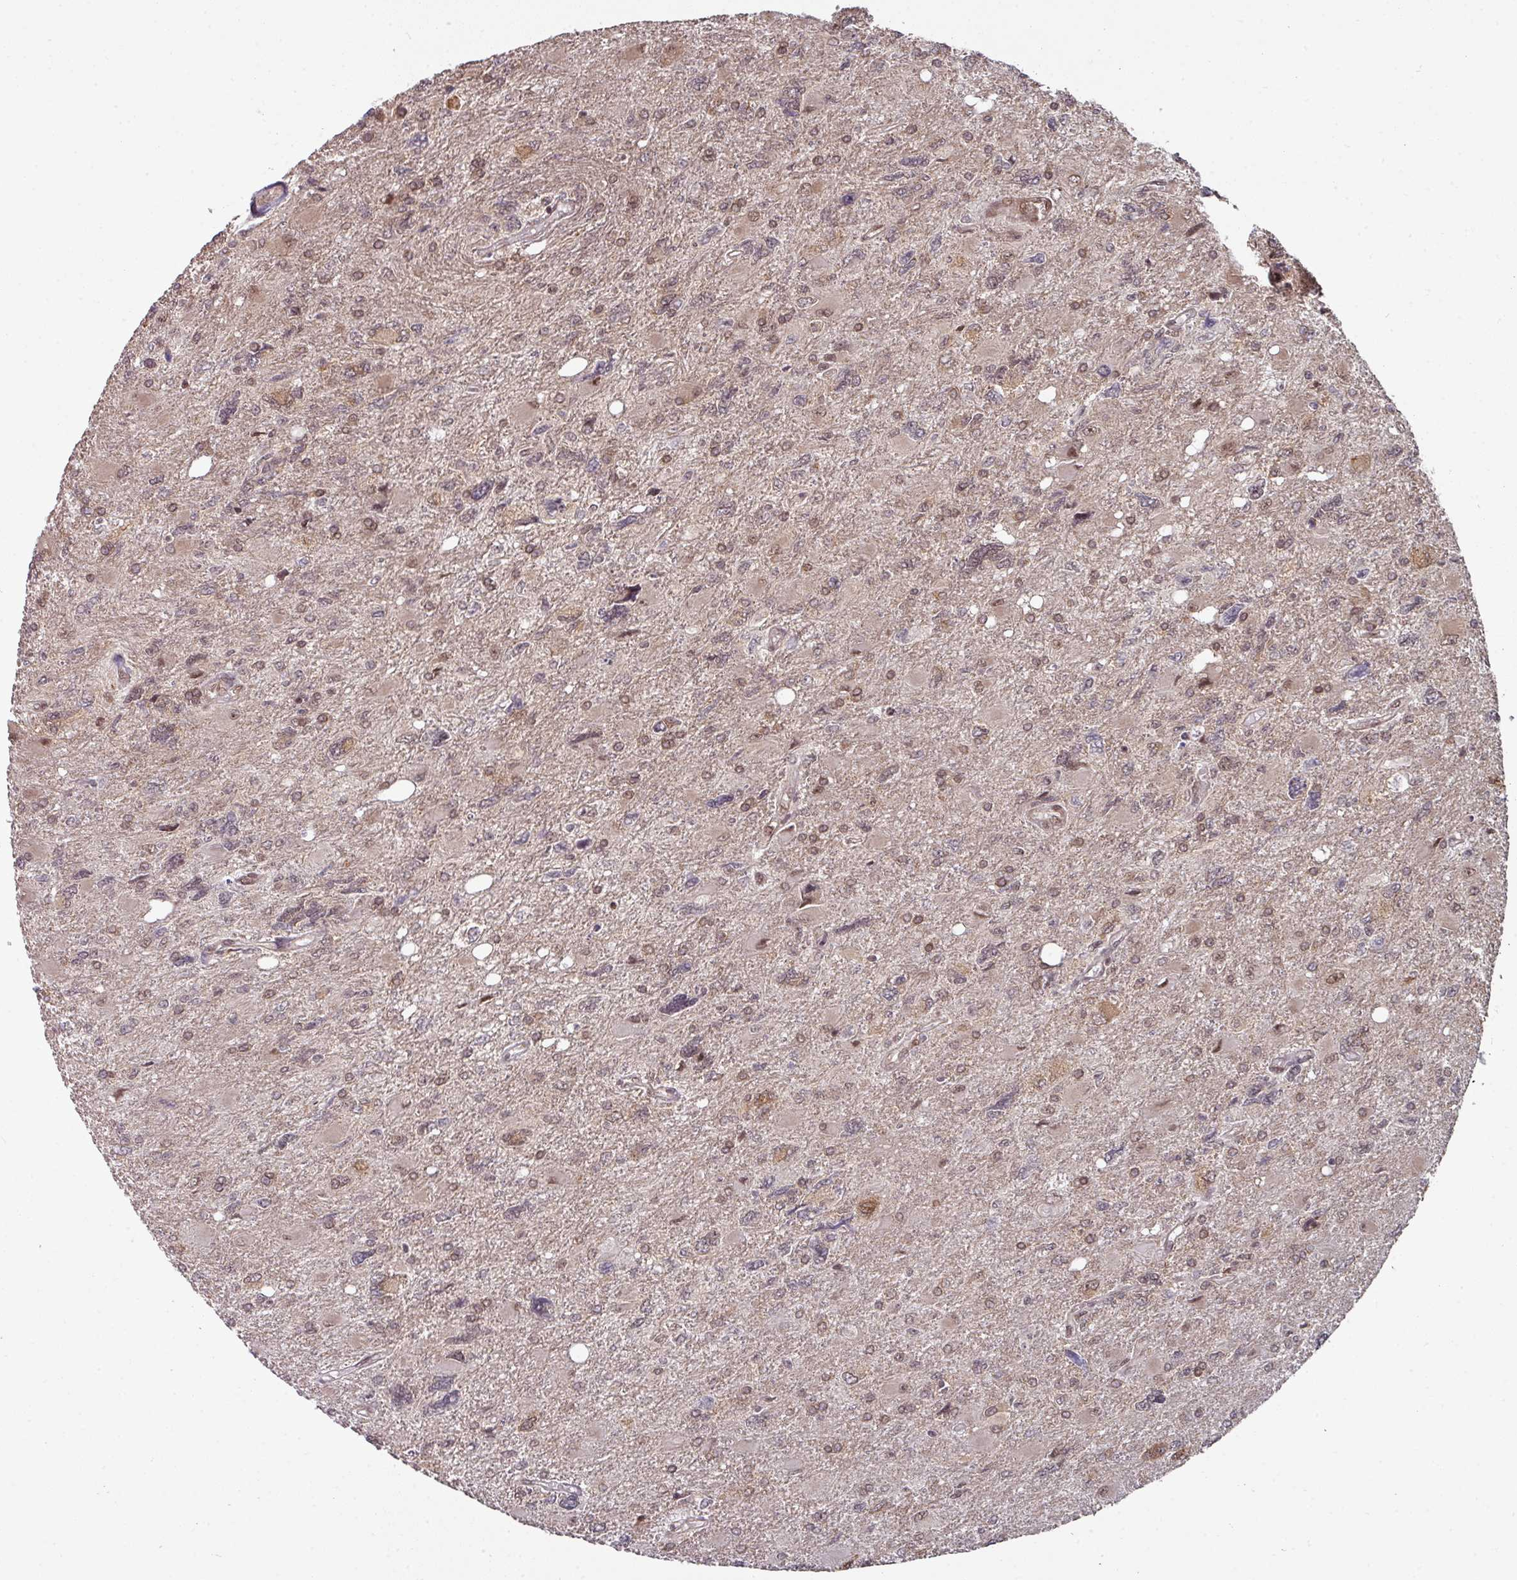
{"staining": {"intensity": "moderate", "quantity": ">75%", "location": "nuclear"}, "tissue": "glioma", "cell_type": "Tumor cells", "image_type": "cancer", "snomed": [{"axis": "morphology", "description": "Glioma, malignant, High grade"}, {"axis": "topography", "description": "Brain"}], "caption": "Brown immunohistochemical staining in human glioma displays moderate nuclear positivity in about >75% of tumor cells.", "gene": "SIK3", "patient": {"sex": "male", "age": 67}}